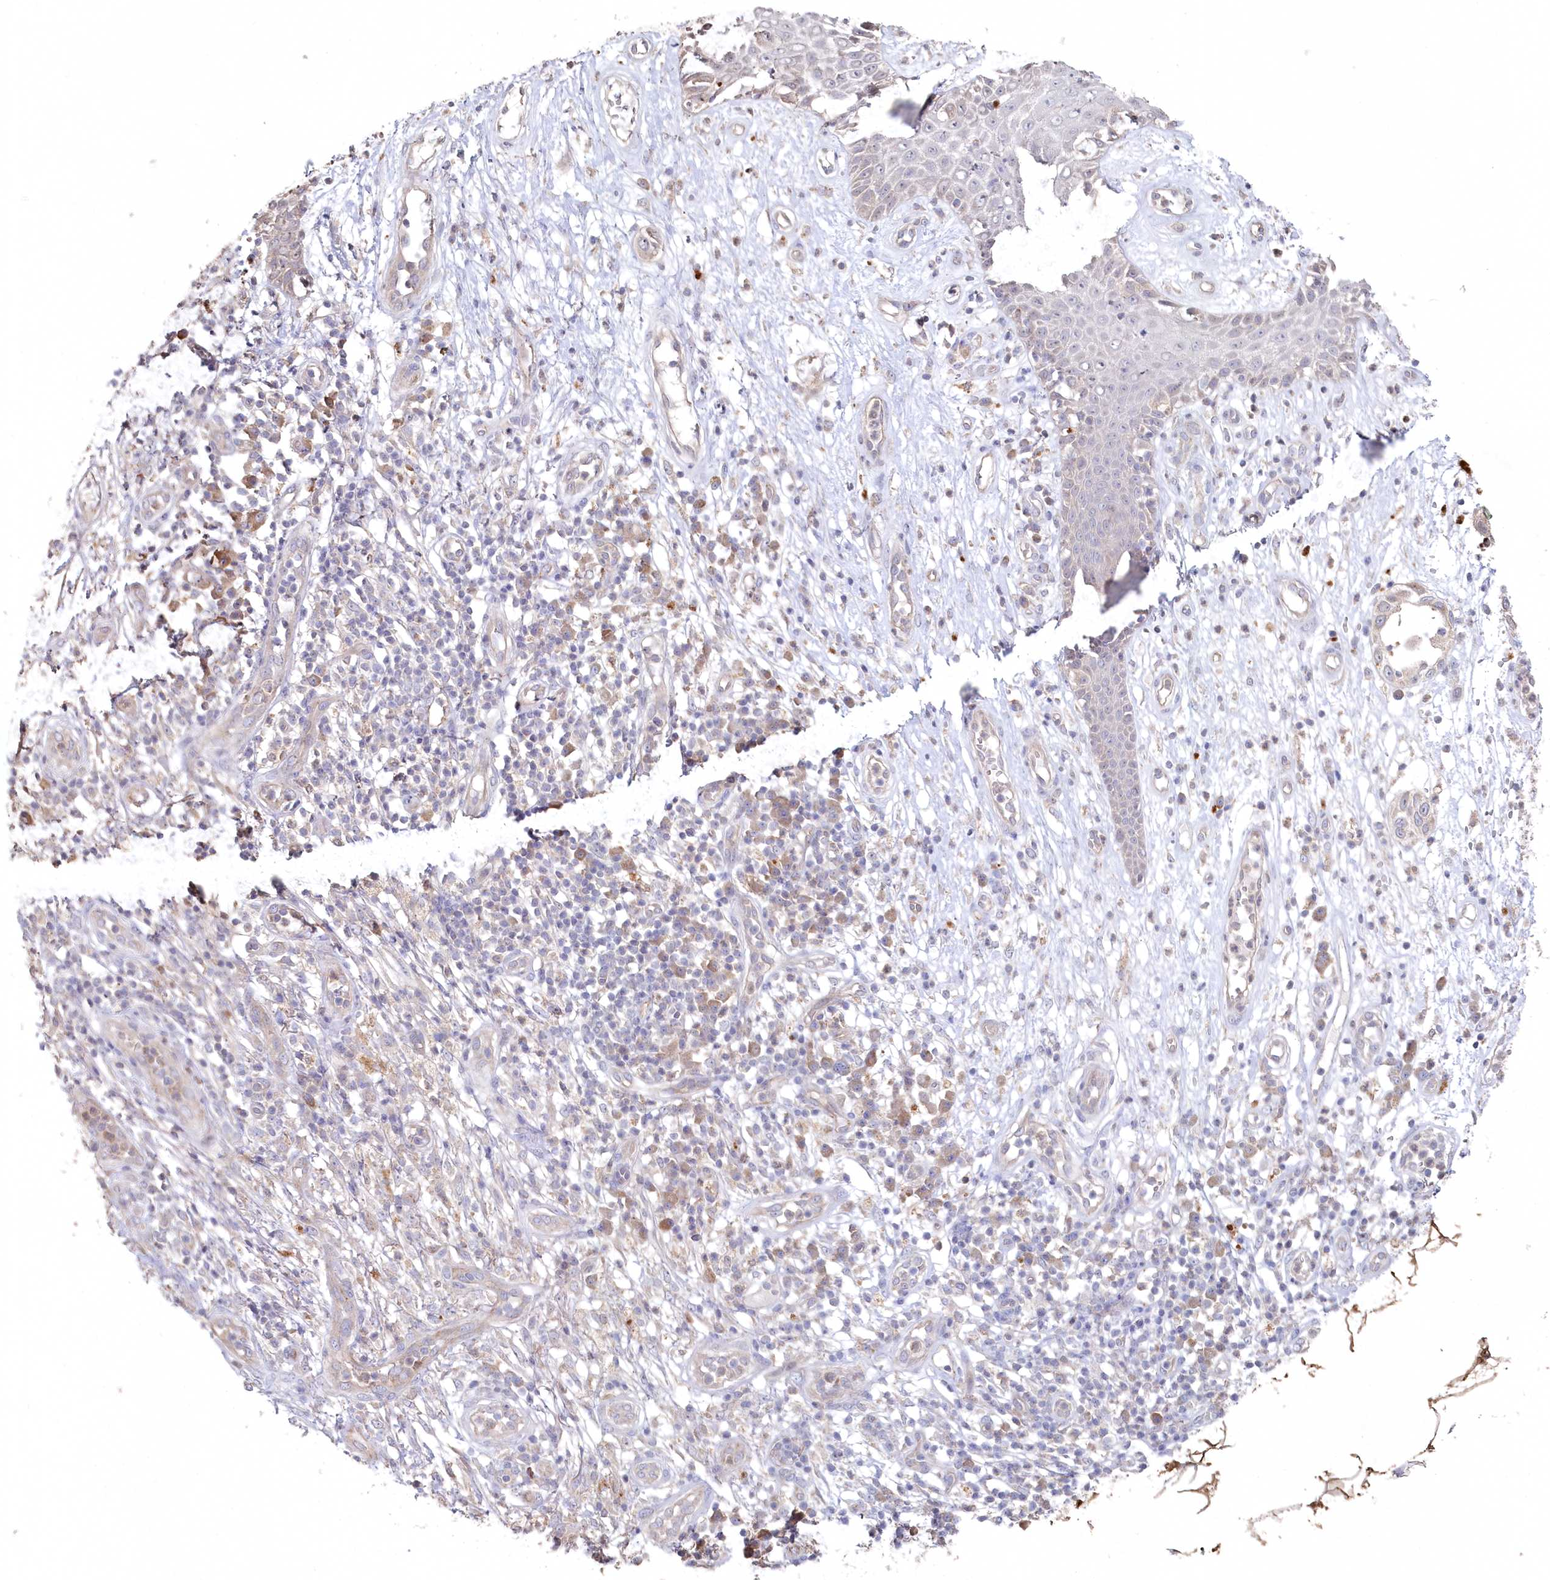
{"staining": {"intensity": "weak", "quantity": "<25%", "location": "cytoplasmic/membranous"}, "tissue": "melanoma", "cell_type": "Tumor cells", "image_type": "cancer", "snomed": [{"axis": "morphology", "description": "Malignant melanoma, NOS"}, {"axis": "topography", "description": "Skin"}], "caption": "Tumor cells are negative for protein expression in human melanoma.", "gene": "TGFBRAP1", "patient": {"sex": "female", "age": 81}}